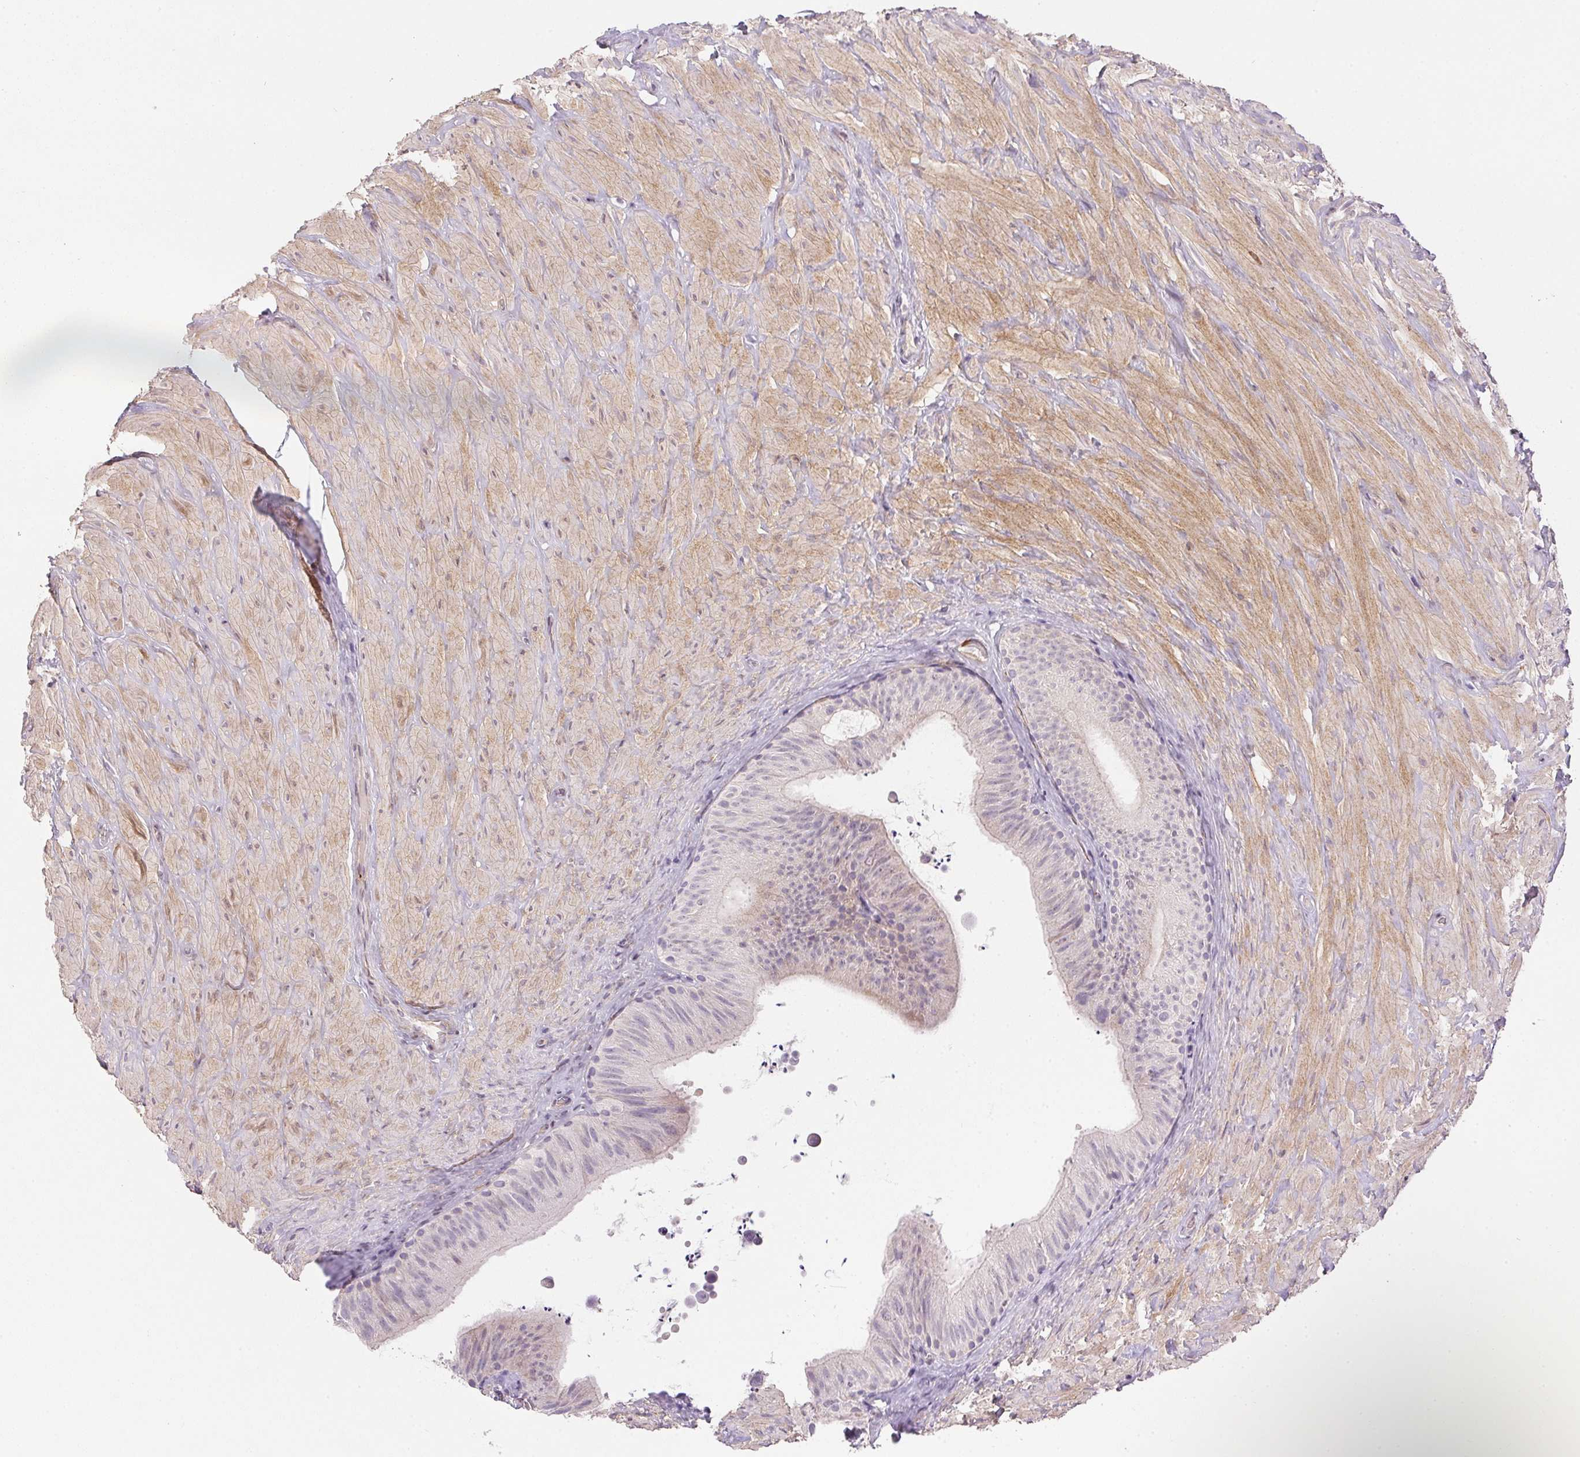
{"staining": {"intensity": "negative", "quantity": "none", "location": "none"}, "tissue": "epididymis", "cell_type": "Glandular cells", "image_type": "normal", "snomed": [{"axis": "morphology", "description": "Normal tissue, NOS"}, {"axis": "topography", "description": "Epididymis, spermatic cord, NOS"}, {"axis": "topography", "description": "Epididymis"}], "caption": "A micrograph of epididymis stained for a protein shows no brown staining in glandular cells.", "gene": "PRL", "patient": {"sex": "male", "age": 31}}